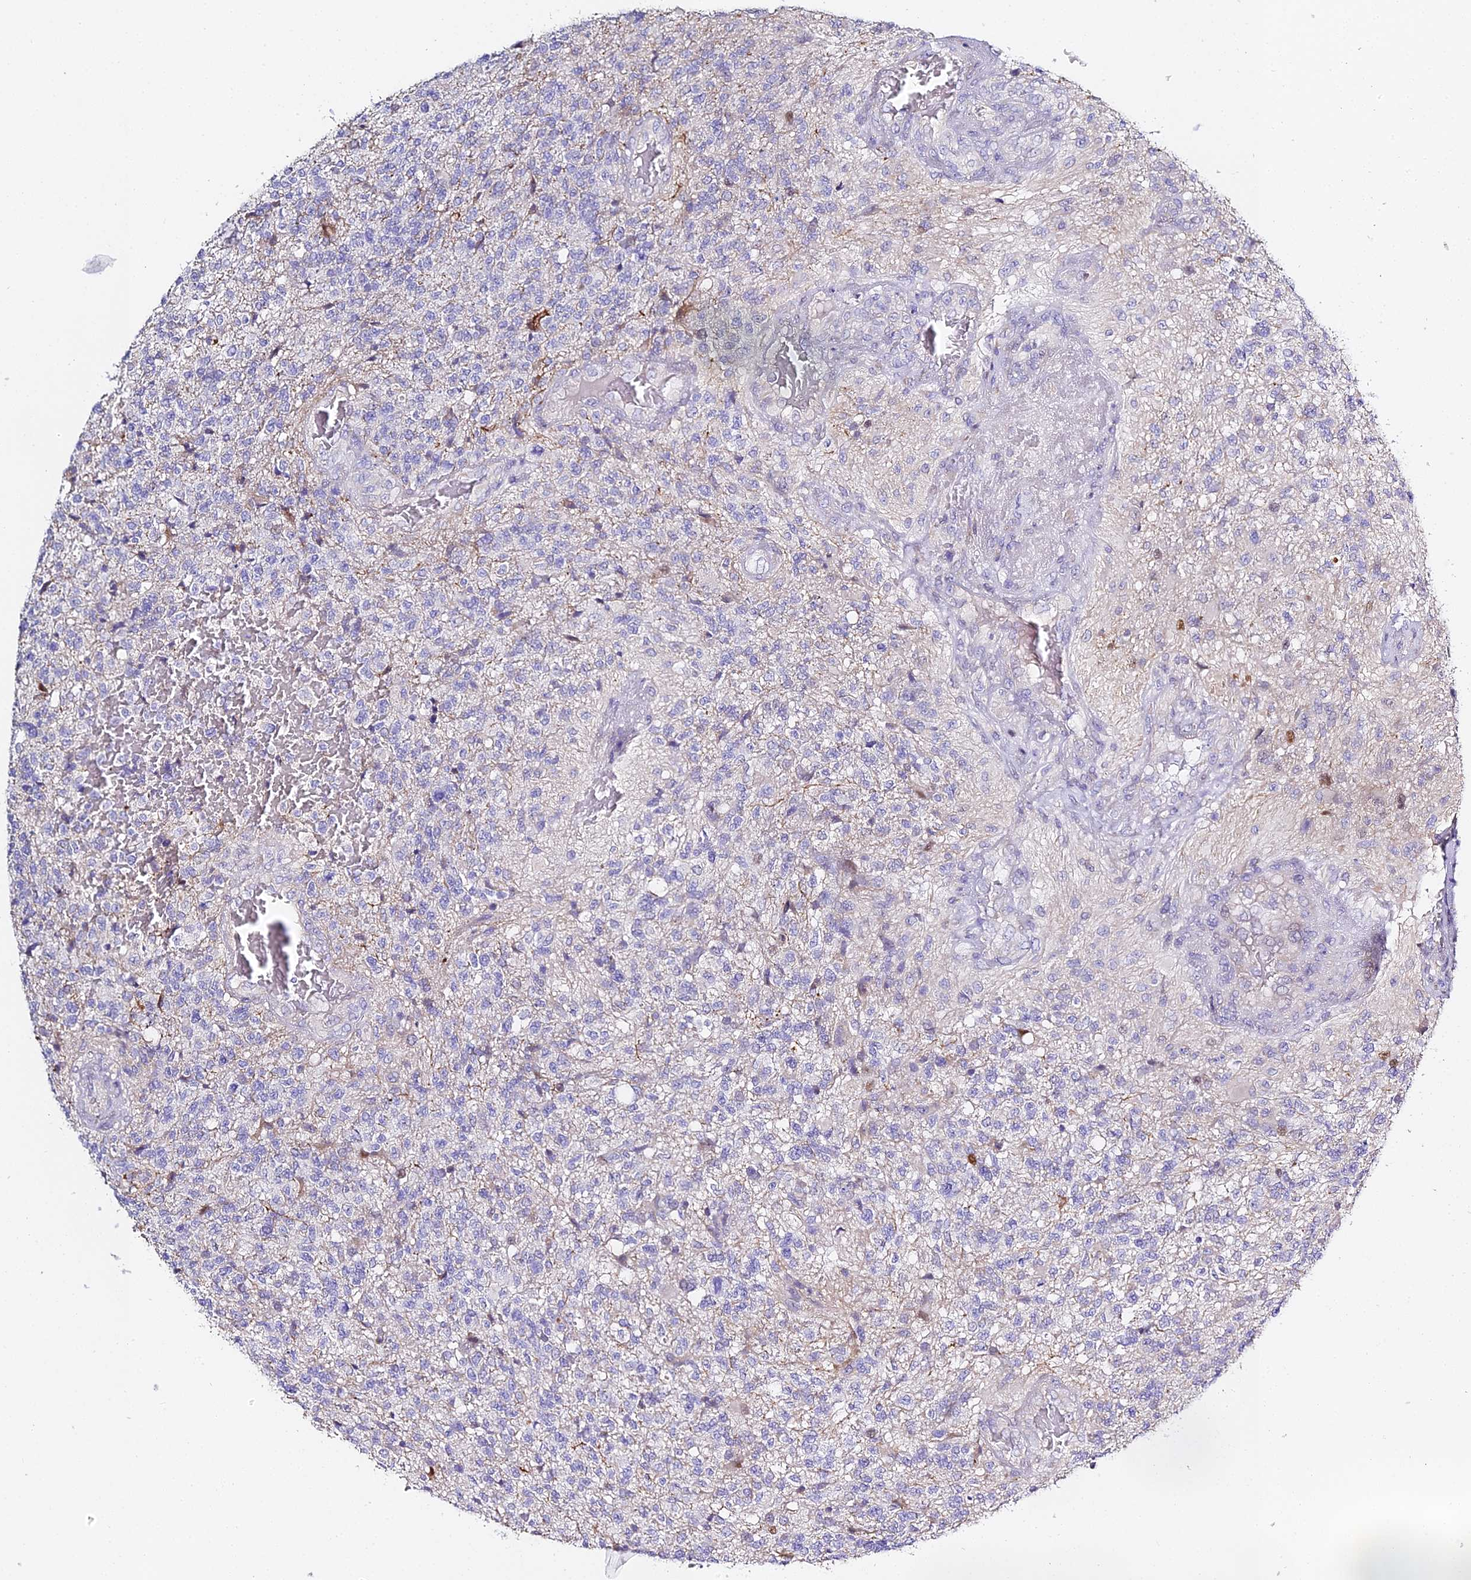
{"staining": {"intensity": "negative", "quantity": "none", "location": "none"}, "tissue": "glioma", "cell_type": "Tumor cells", "image_type": "cancer", "snomed": [{"axis": "morphology", "description": "Glioma, malignant, High grade"}, {"axis": "topography", "description": "Brain"}], "caption": "This is an immunohistochemistry image of glioma. There is no positivity in tumor cells.", "gene": "SERP1", "patient": {"sex": "male", "age": 56}}